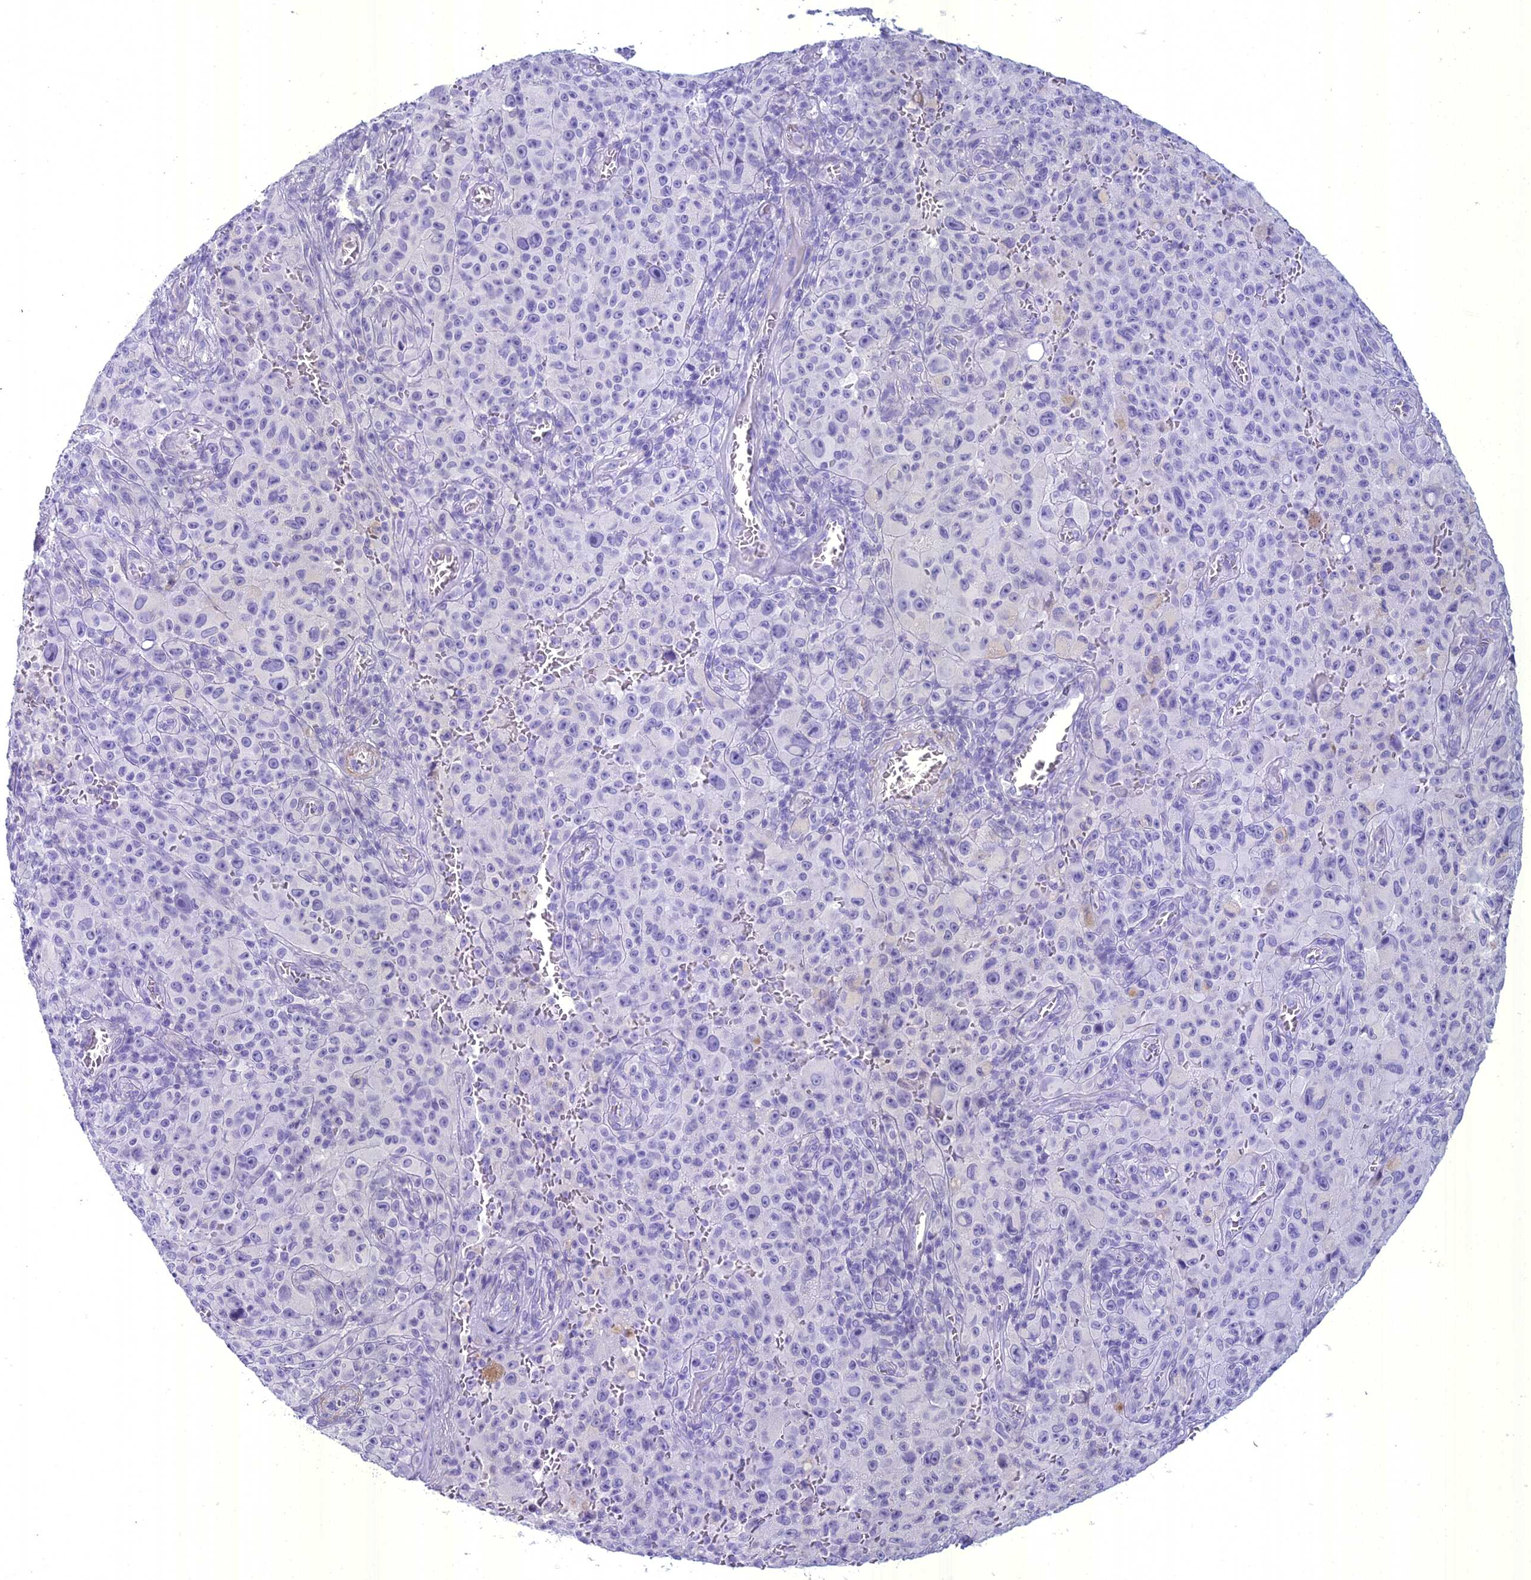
{"staining": {"intensity": "negative", "quantity": "none", "location": "none"}, "tissue": "melanoma", "cell_type": "Tumor cells", "image_type": "cancer", "snomed": [{"axis": "morphology", "description": "Malignant melanoma, NOS"}, {"axis": "topography", "description": "Skin"}], "caption": "Histopathology image shows no protein positivity in tumor cells of melanoma tissue.", "gene": "UNC80", "patient": {"sex": "female", "age": 82}}